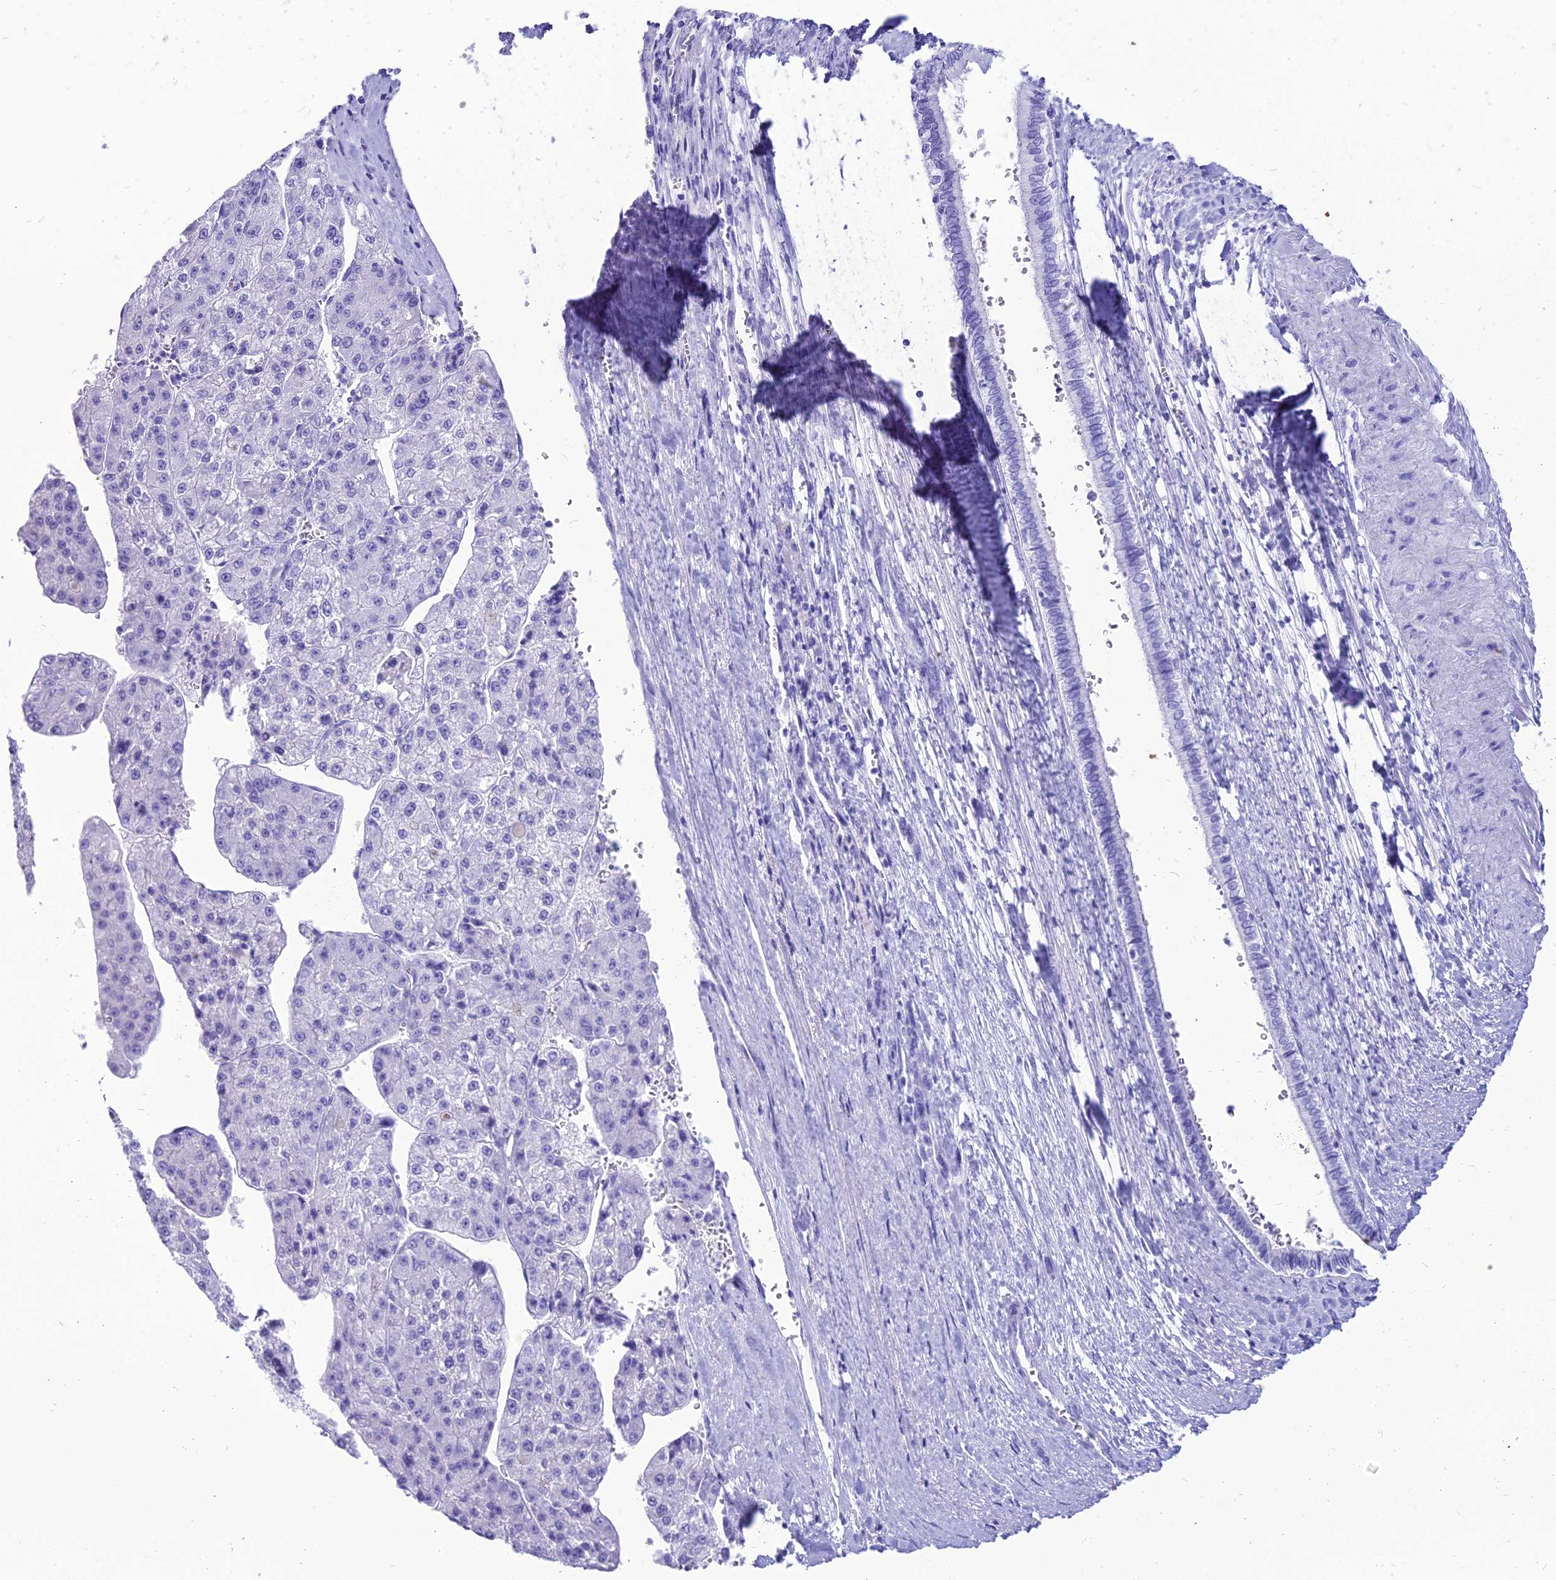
{"staining": {"intensity": "negative", "quantity": "none", "location": "none"}, "tissue": "liver cancer", "cell_type": "Tumor cells", "image_type": "cancer", "snomed": [{"axis": "morphology", "description": "Carcinoma, Hepatocellular, NOS"}, {"axis": "topography", "description": "Liver"}], "caption": "A photomicrograph of liver cancer (hepatocellular carcinoma) stained for a protein displays no brown staining in tumor cells.", "gene": "PNMA5", "patient": {"sex": "female", "age": 73}}